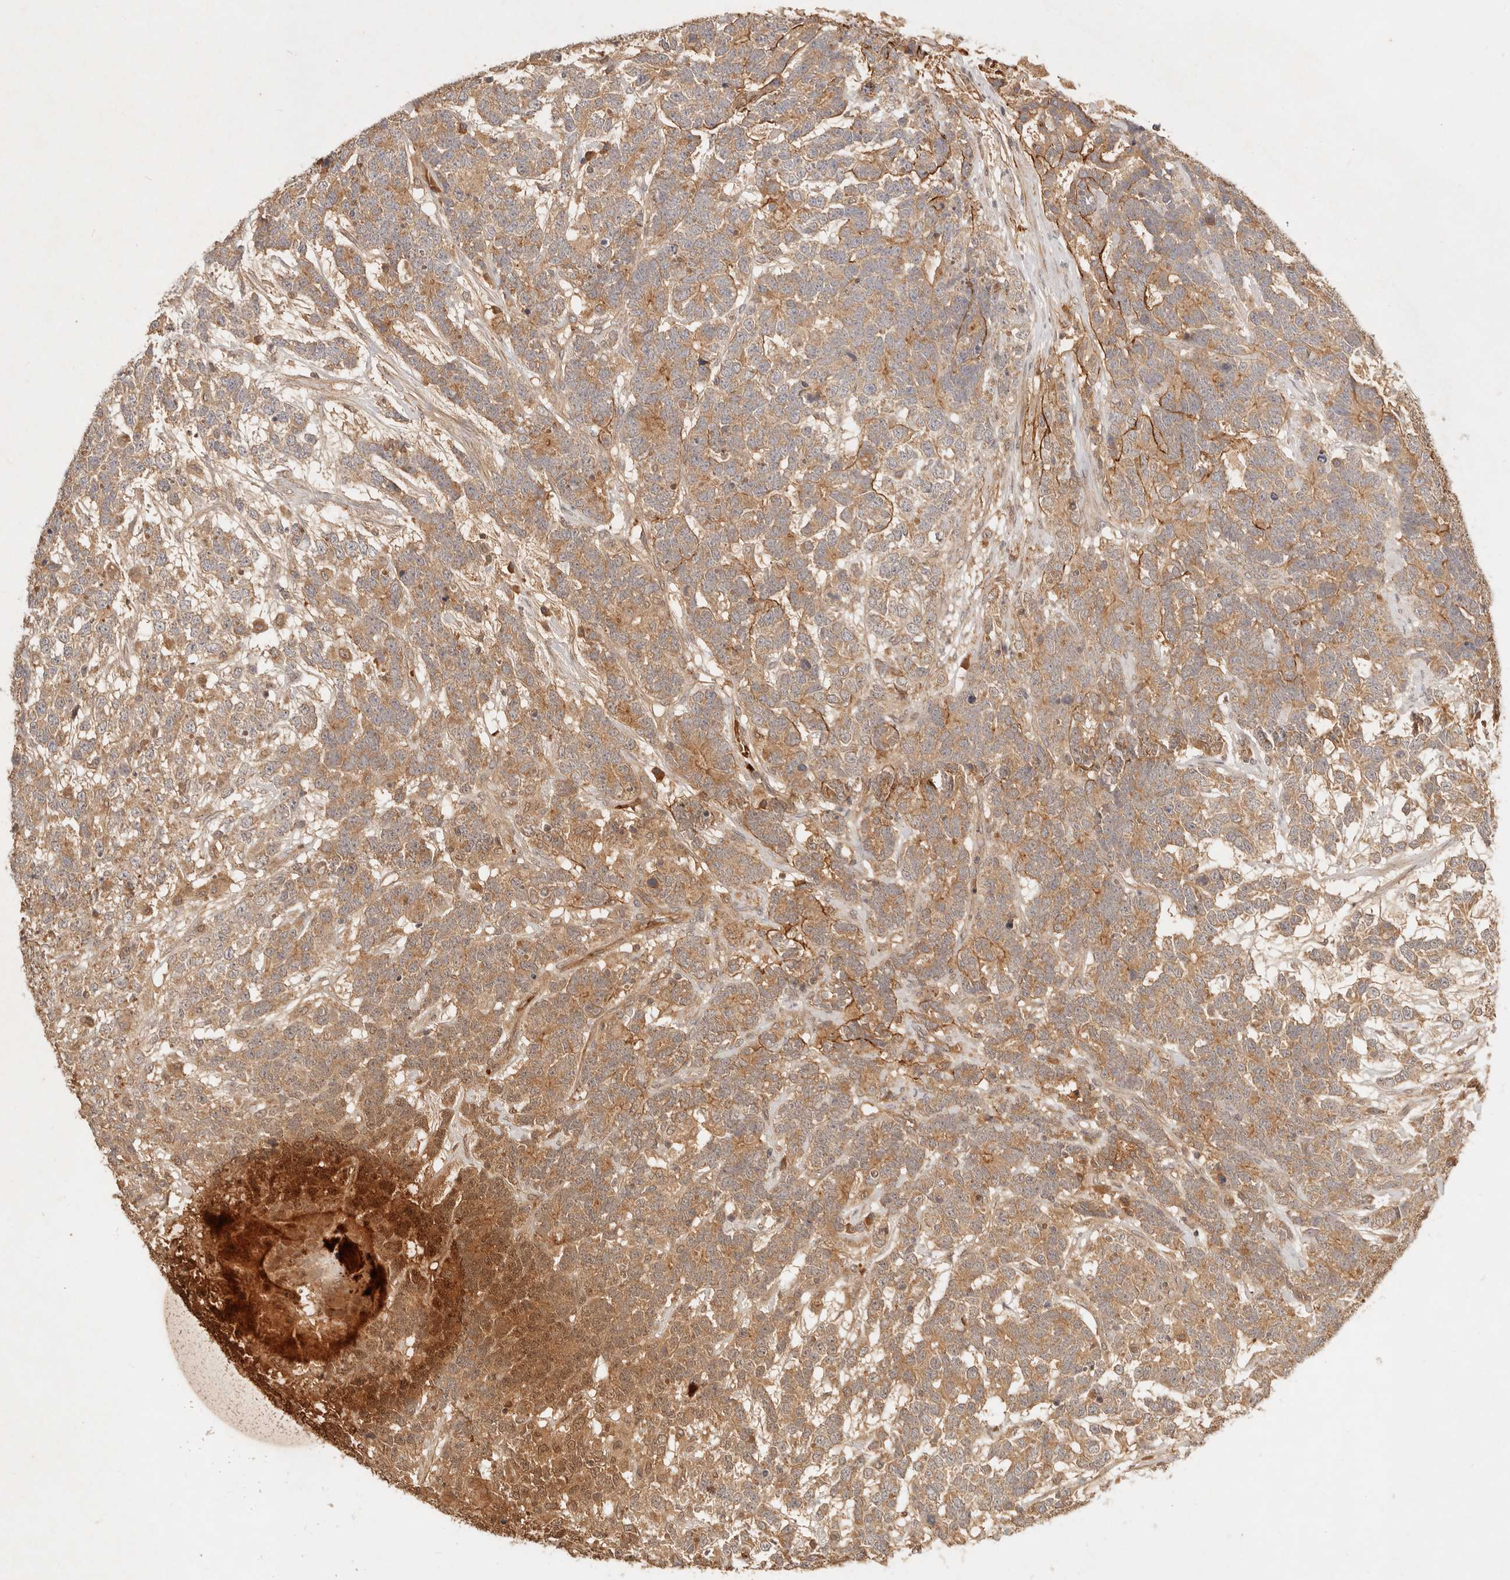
{"staining": {"intensity": "moderate", "quantity": ">75%", "location": "cytoplasmic/membranous"}, "tissue": "testis cancer", "cell_type": "Tumor cells", "image_type": "cancer", "snomed": [{"axis": "morphology", "description": "Carcinoma, Embryonal, NOS"}, {"axis": "topography", "description": "Testis"}], "caption": "Testis cancer (embryonal carcinoma) tissue demonstrates moderate cytoplasmic/membranous expression in approximately >75% of tumor cells", "gene": "FREM2", "patient": {"sex": "male", "age": 26}}